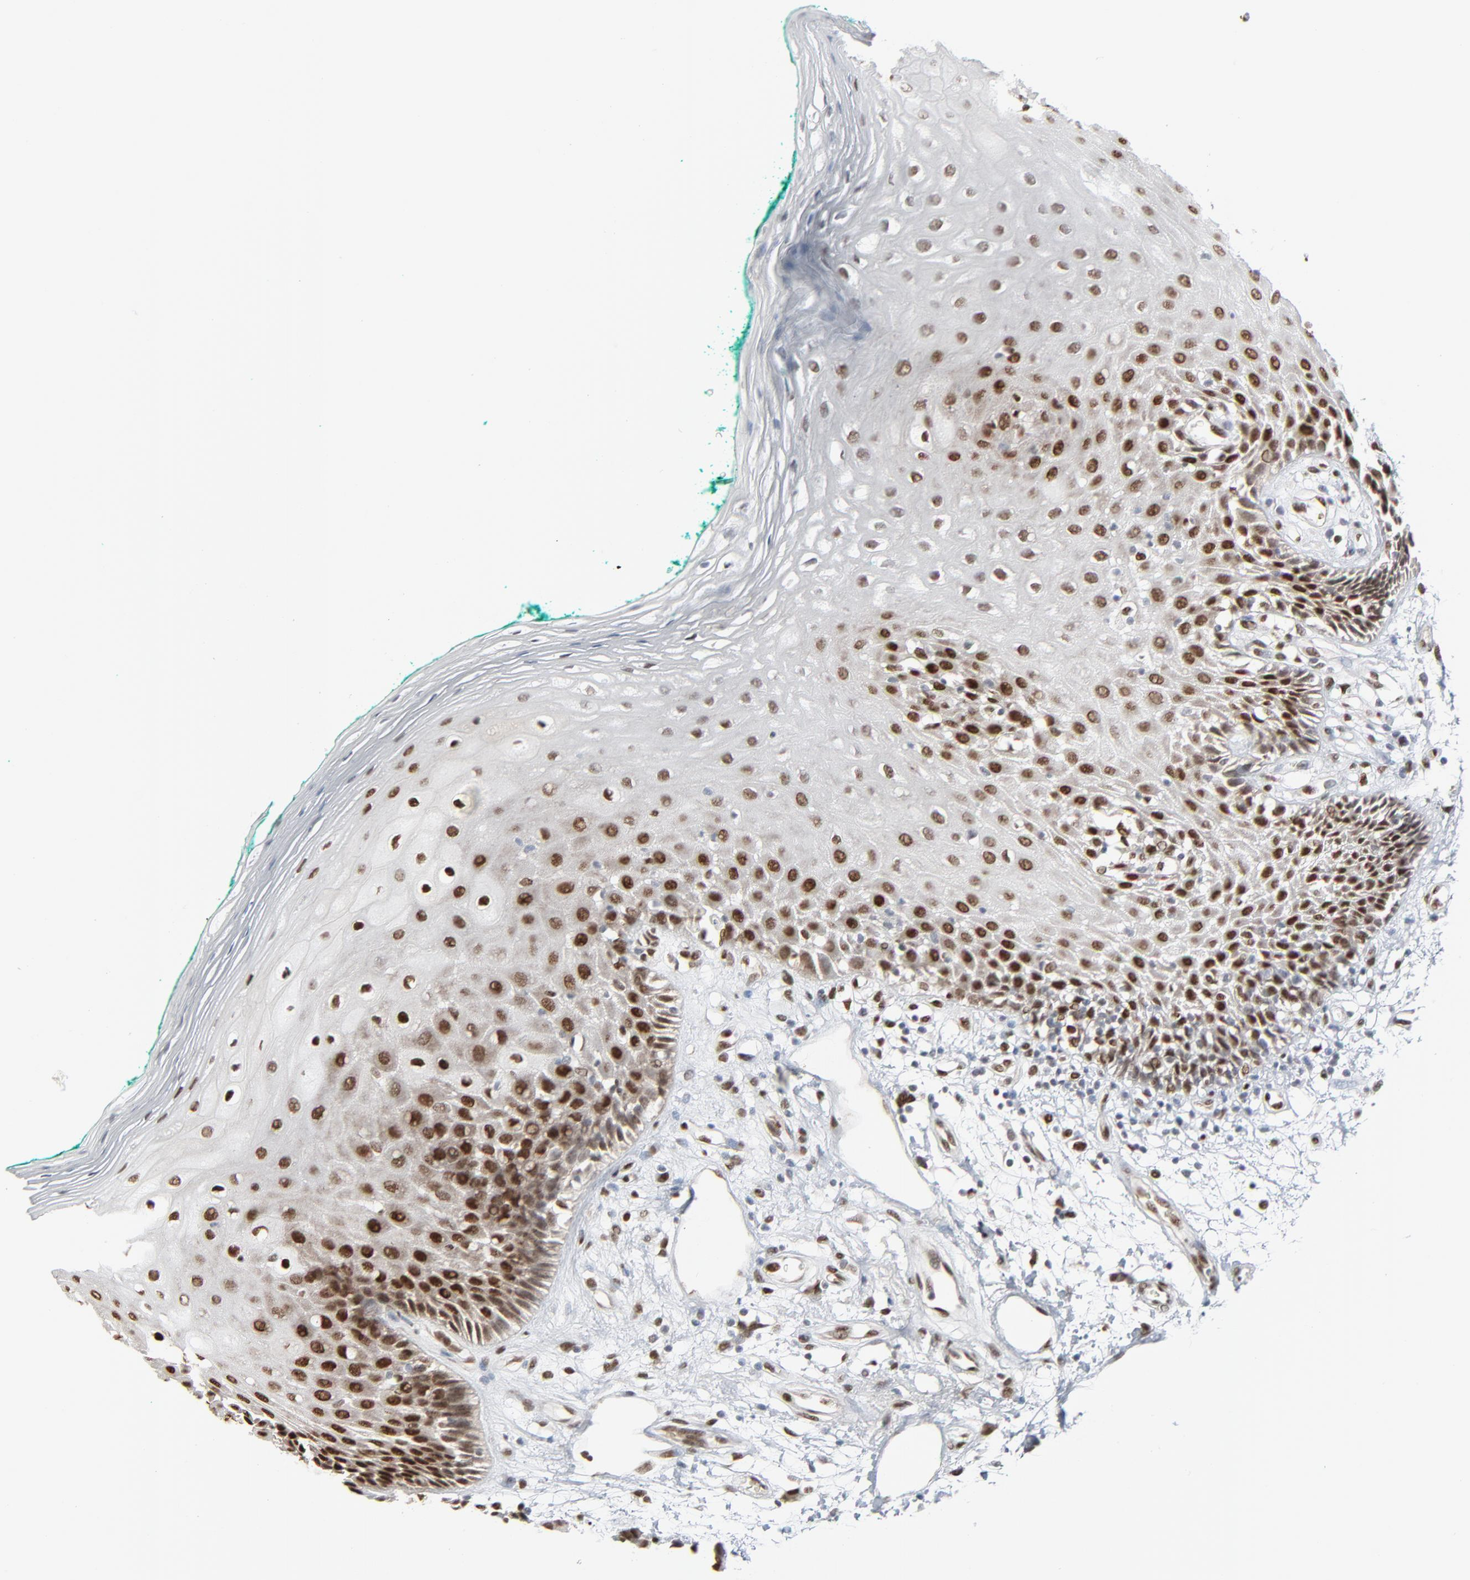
{"staining": {"intensity": "strong", "quantity": ">75%", "location": "nuclear"}, "tissue": "oral mucosa", "cell_type": "Squamous epithelial cells", "image_type": "normal", "snomed": [{"axis": "morphology", "description": "Normal tissue, NOS"}, {"axis": "morphology", "description": "Squamous cell carcinoma, NOS"}, {"axis": "topography", "description": "Skeletal muscle"}, {"axis": "topography", "description": "Oral tissue"}, {"axis": "topography", "description": "Head-Neck"}], "caption": "Immunohistochemistry of normal oral mucosa demonstrates high levels of strong nuclear staining in about >75% of squamous epithelial cells. The staining was performed using DAB to visualize the protein expression in brown, while the nuclei were stained in blue with hematoxylin (Magnification: 20x).", "gene": "CUX1", "patient": {"sex": "female", "age": 84}}